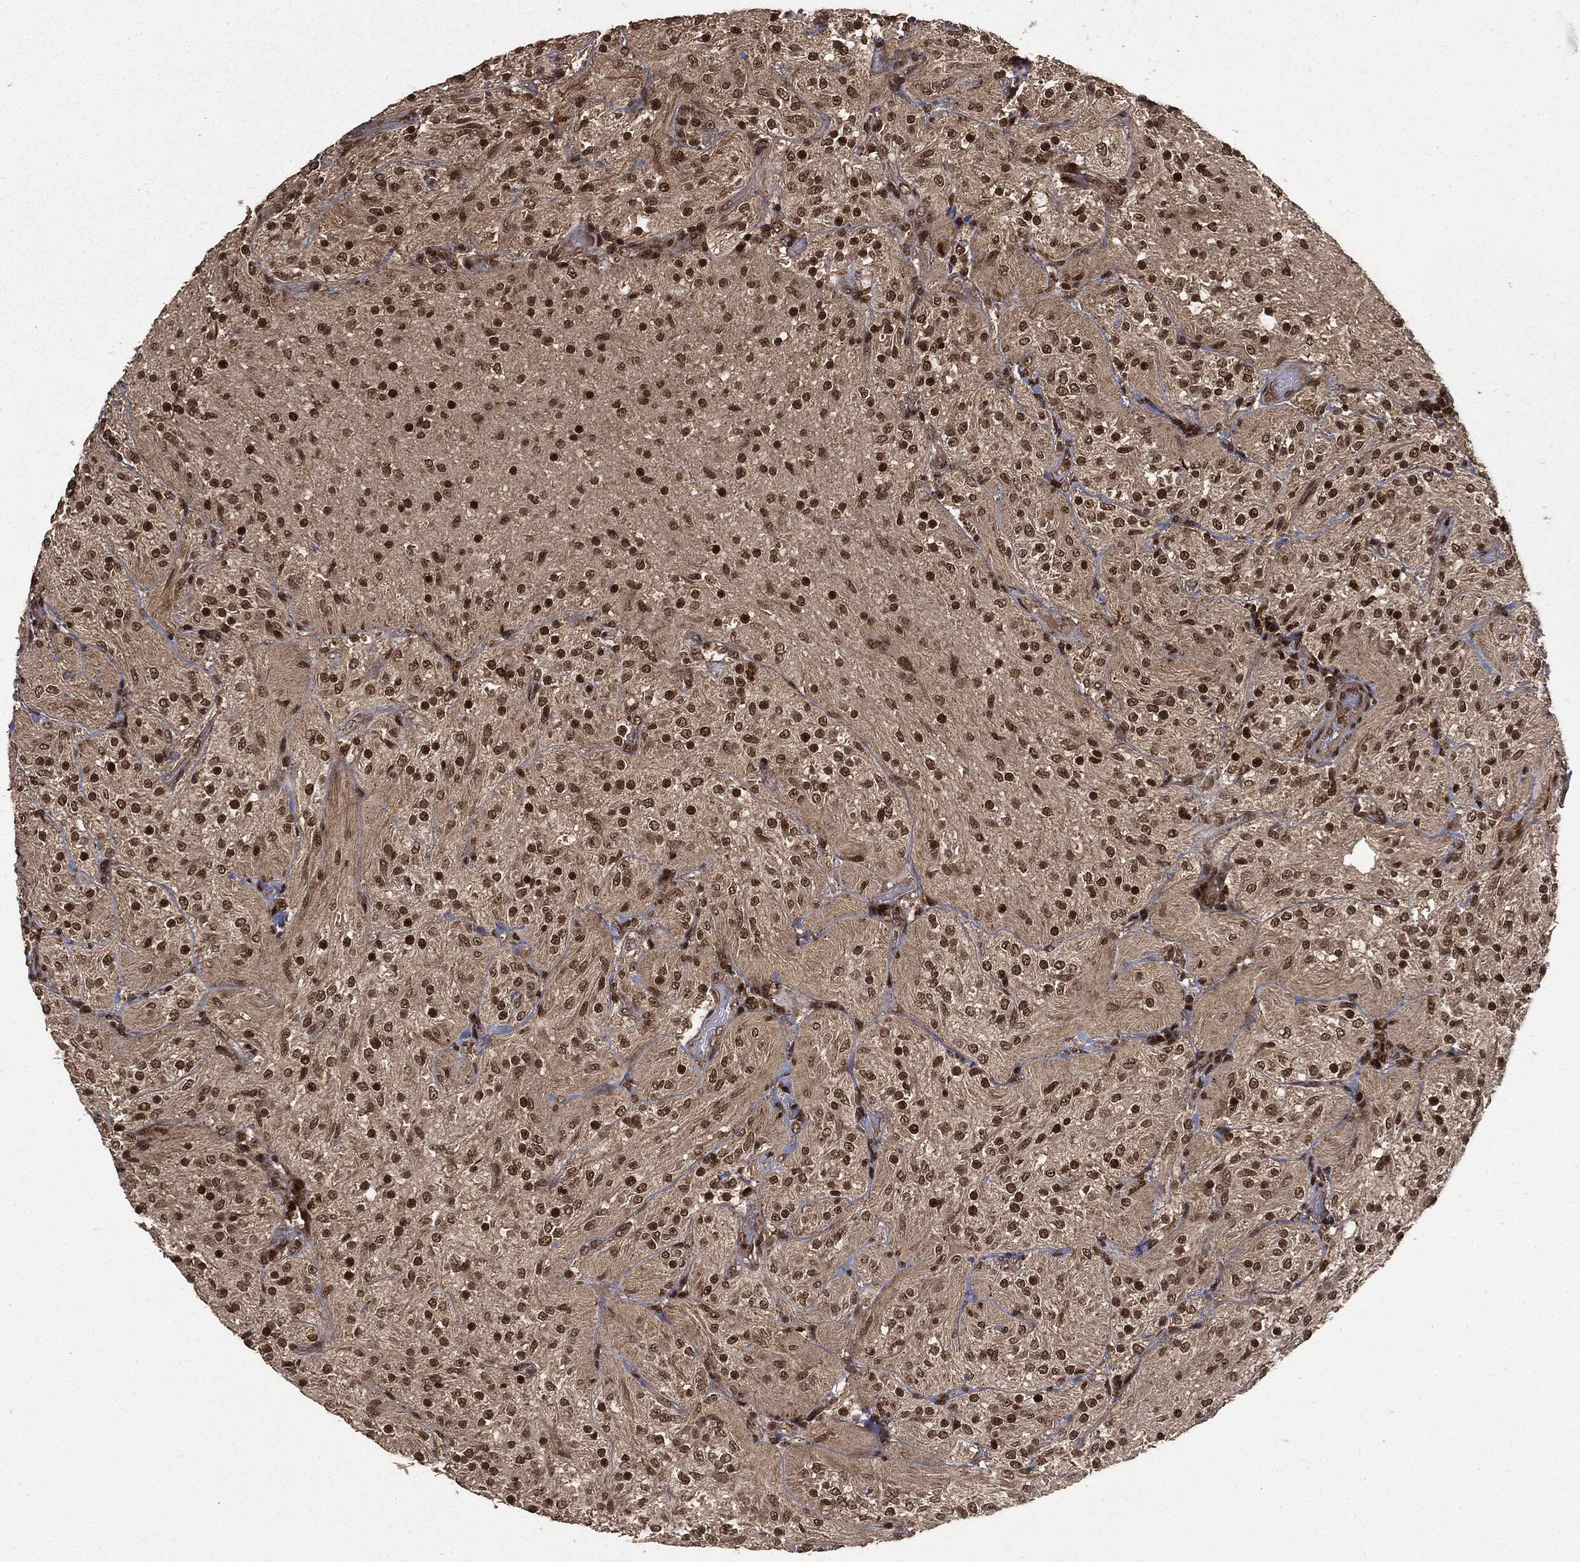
{"staining": {"intensity": "moderate", "quantity": "25%-75%", "location": "nuclear"}, "tissue": "glioma", "cell_type": "Tumor cells", "image_type": "cancer", "snomed": [{"axis": "morphology", "description": "Glioma, malignant, Low grade"}, {"axis": "topography", "description": "Brain"}], "caption": "Immunohistochemical staining of human malignant low-grade glioma displays medium levels of moderate nuclear protein staining in about 25%-75% of tumor cells. (Brightfield microscopy of DAB IHC at high magnification).", "gene": "CTDP1", "patient": {"sex": "male", "age": 3}}